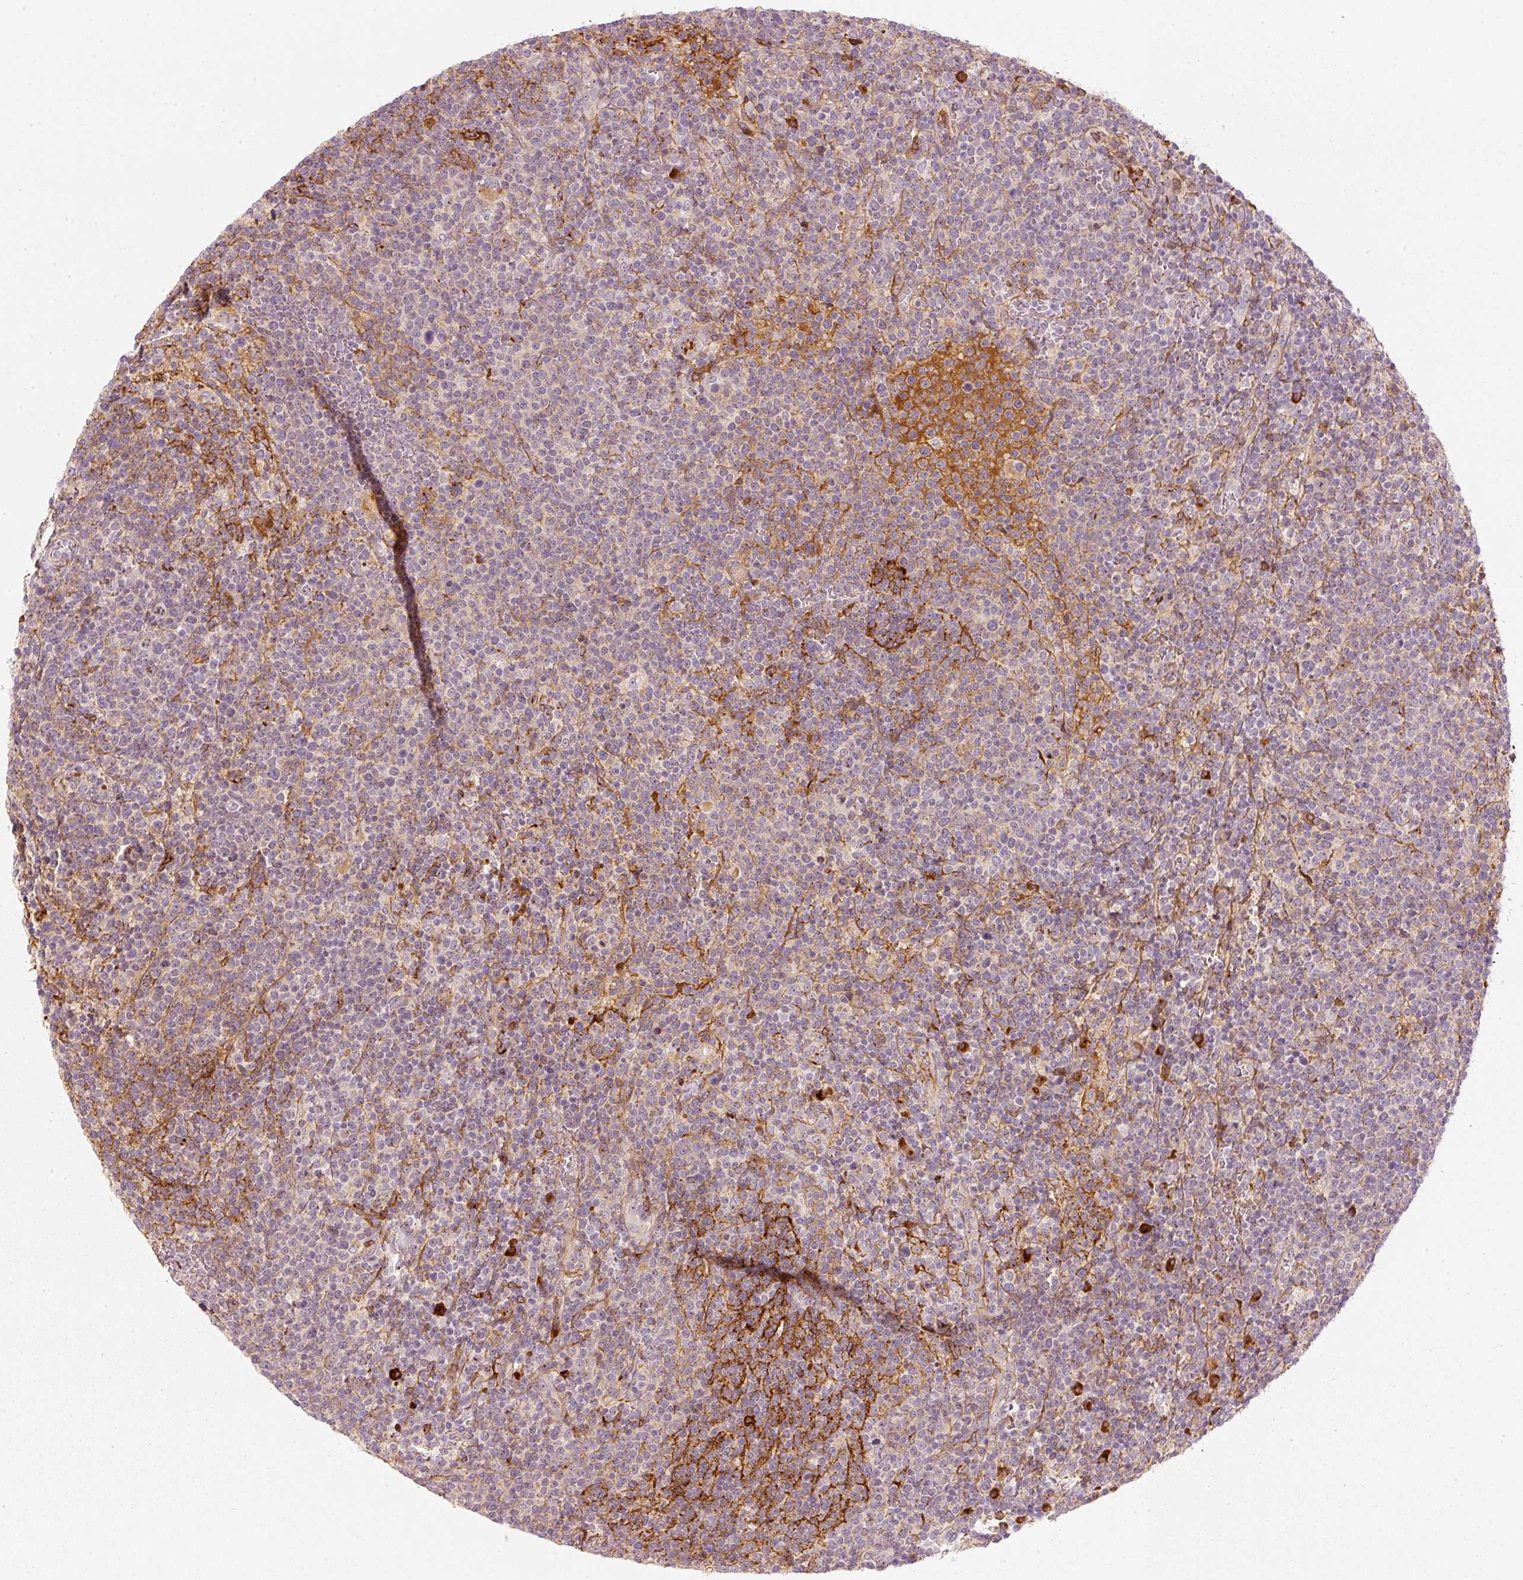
{"staining": {"intensity": "moderate", "quantity": "<25%", "location": "cytoplasmic/membranous"}, "tissue": "lymphoma", "cell_type": "Tumor cells", "image_type": "cancer", "snomed": [{"axis": "morphology", "description": "Malignant lymphoma, non-Hodgkin's type, High grade"}, {"axis": "topography", "description": "Lymph node"}], "caption": "This micrograph demonstrates immunohistochemistry staining of high-grade malignant lymphoma, non-Hodgkin's type, with low moderate cytoplasmic/membranous positivity in about <25% of tumor cells.", "gene": "VCAM1", "patient": {"sex": "male", "age": 61}}